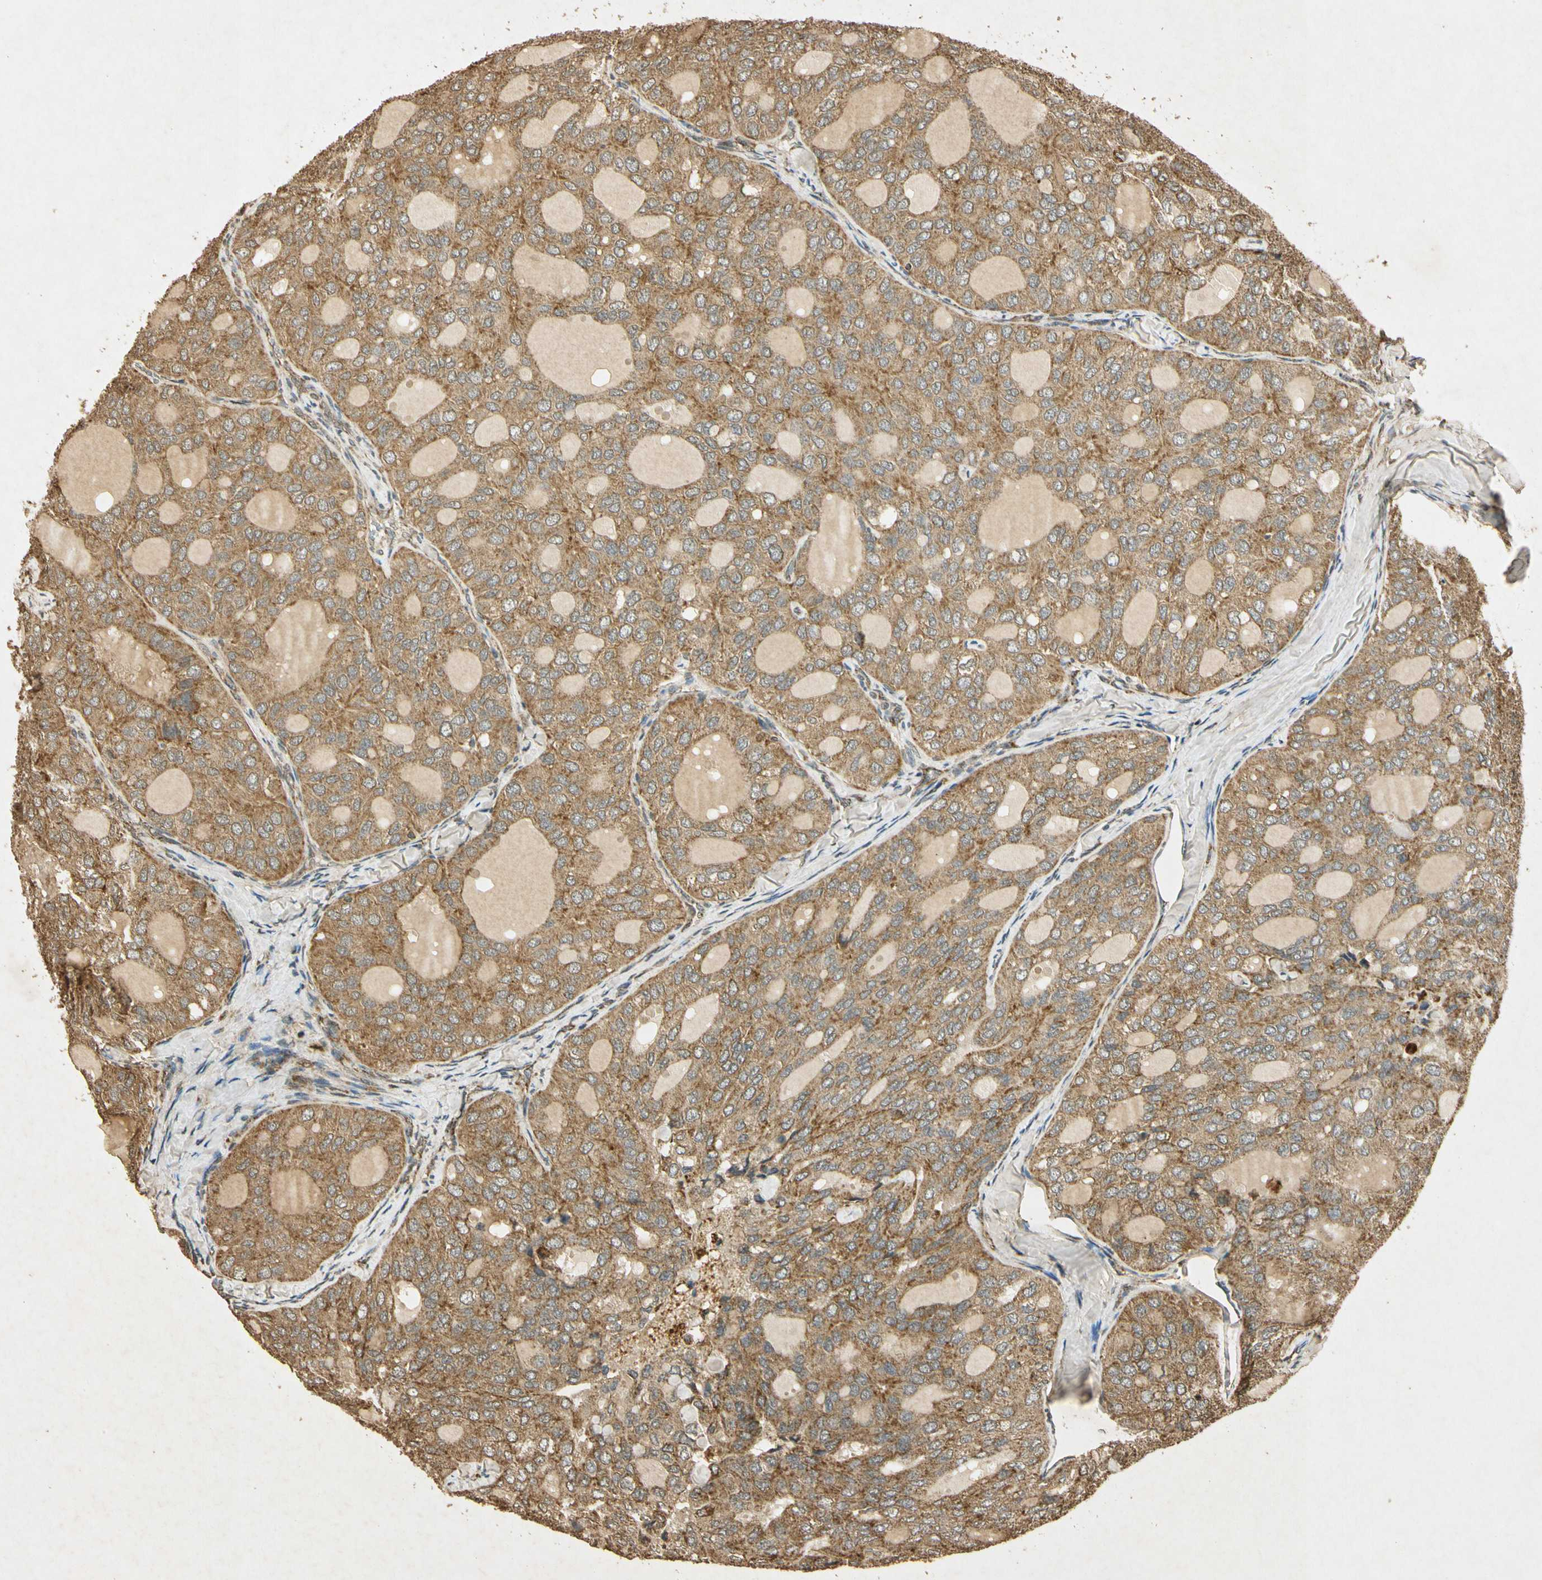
{"staining": {"intensity": "moderate", "quantity": ">75%", "location": "cytoplasmic/membranous"}, "tissue": "thyroid cancer", "cell_type": "Tumor cells", "image_type": "cancer", "snomed": [{"axis": "morphology", "description": "Follicular adenoma carcinoma, NOS"}, {"axis": "topography", "description": "Thyroid gland"}], "caption": "Thyroid cancer stained for a protein shows moderate cytoplasmic/membranous positivity in tumor cells. Nuclei are stained in blue.", "gene": "PRDX3", "patient": {"sex": "male", "age": 75}}